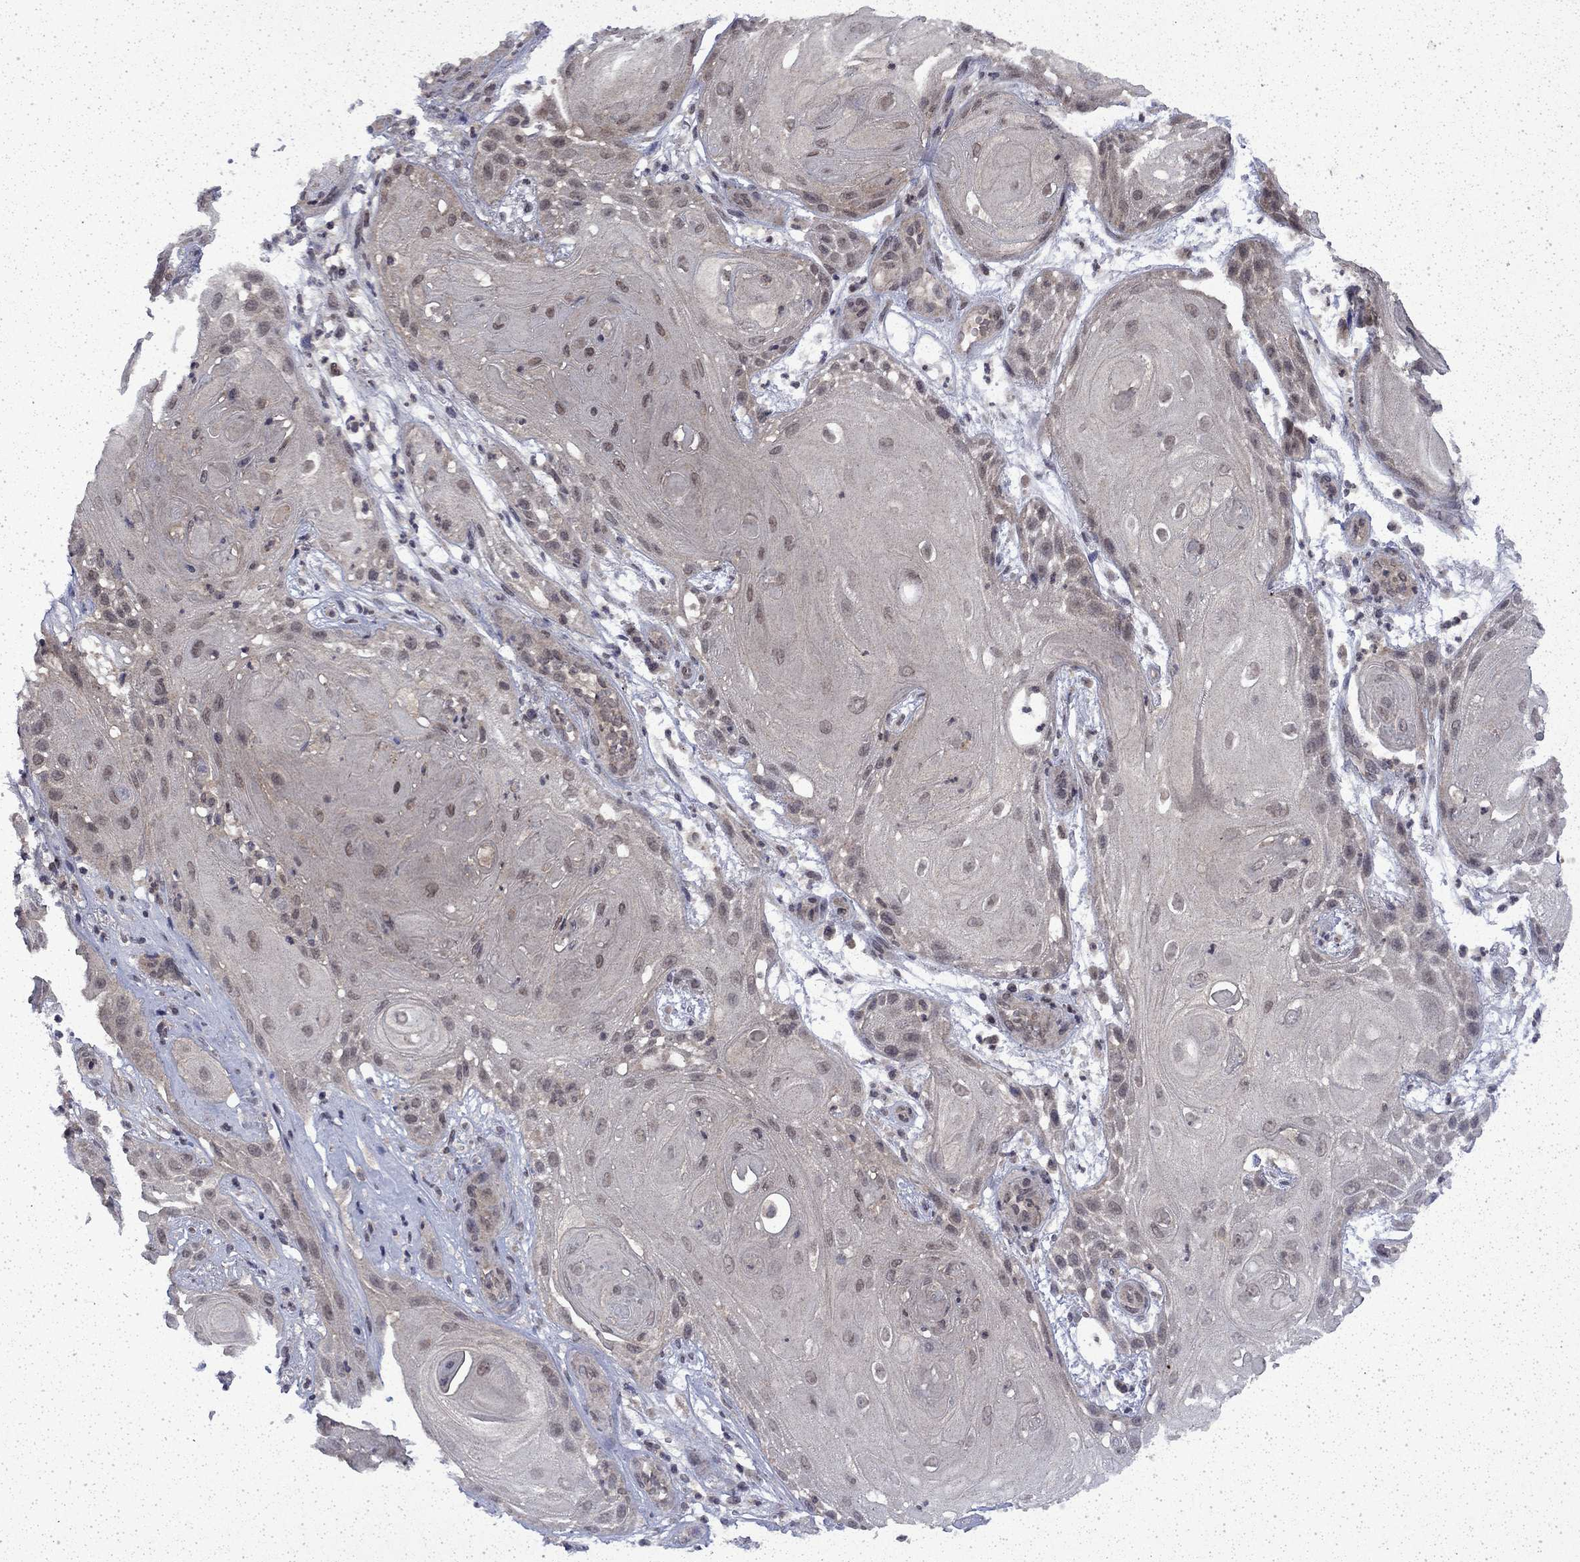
{"staining": {"intensity": "negative", "quantity": "none", "location": "none"}, "tissue": "skin cancer", "cell_type": "Tumor cells", "image_type": "cancer", "snomed": [{"axis": "morphology", "description": "Squamous cell carcinoma, NOS"}, {"axis": "topography", "description": "Skin"}], "caption": "Tumor cells show no significant protein expression in skin cancer.", "gene": "CHAT", "patient": {"sex": "male", "age": 62}}